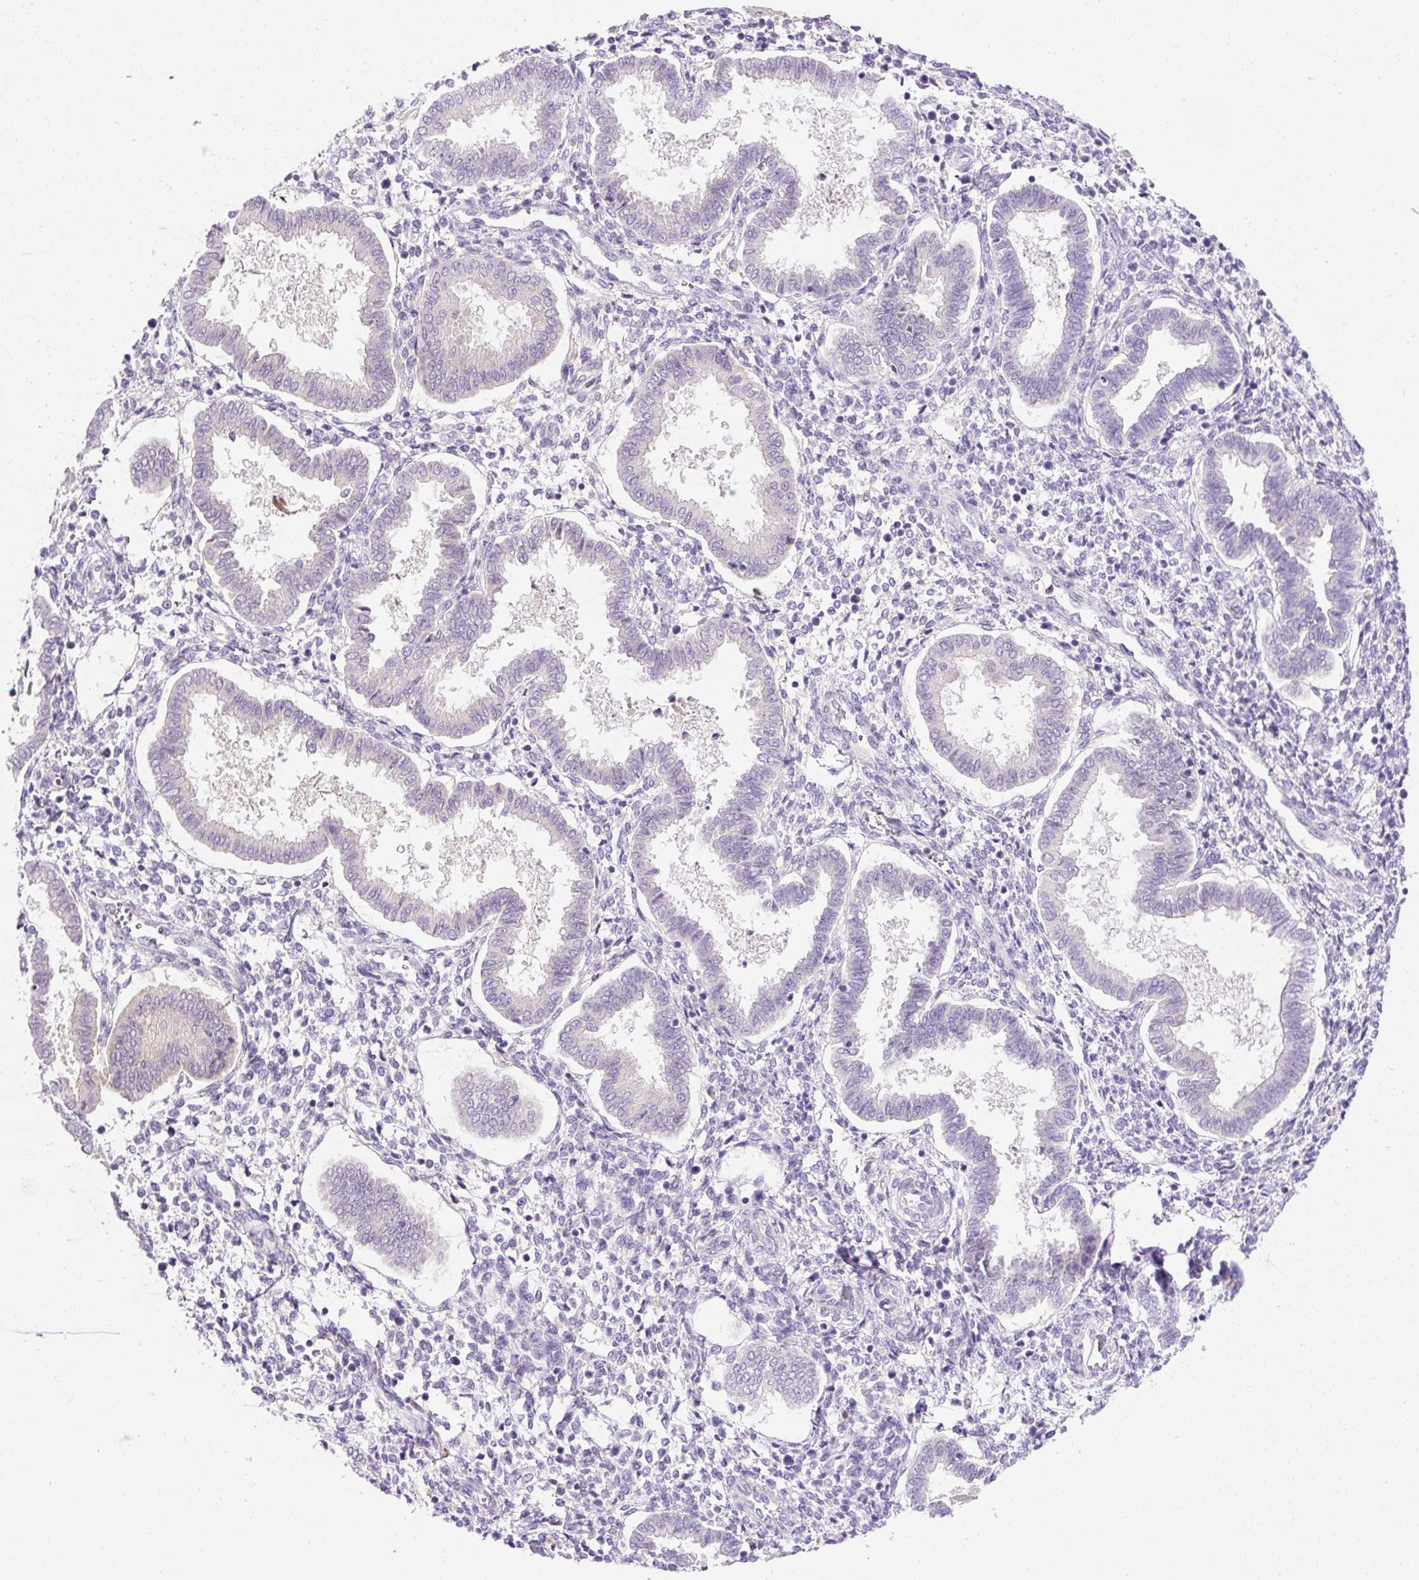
{"staining": {"intensity": "negative", "quantity": "none", "location": "none"}, "tissue": "endometrium", "cell_type": "Cells in endometrial stroma", "image_type": "normal", "snomed": [{"axis": "morphology", "description": "Normal tissue, NOS"}, {"axis": "topography", "description": "Endometrium"}], "caption": "This is an IHC photomicrograph of normal human endometrium. There is no expression in cells in endometrial stroma.", "gene": "LHFPL5", "patient": {"sex": "female", "age": 24}}